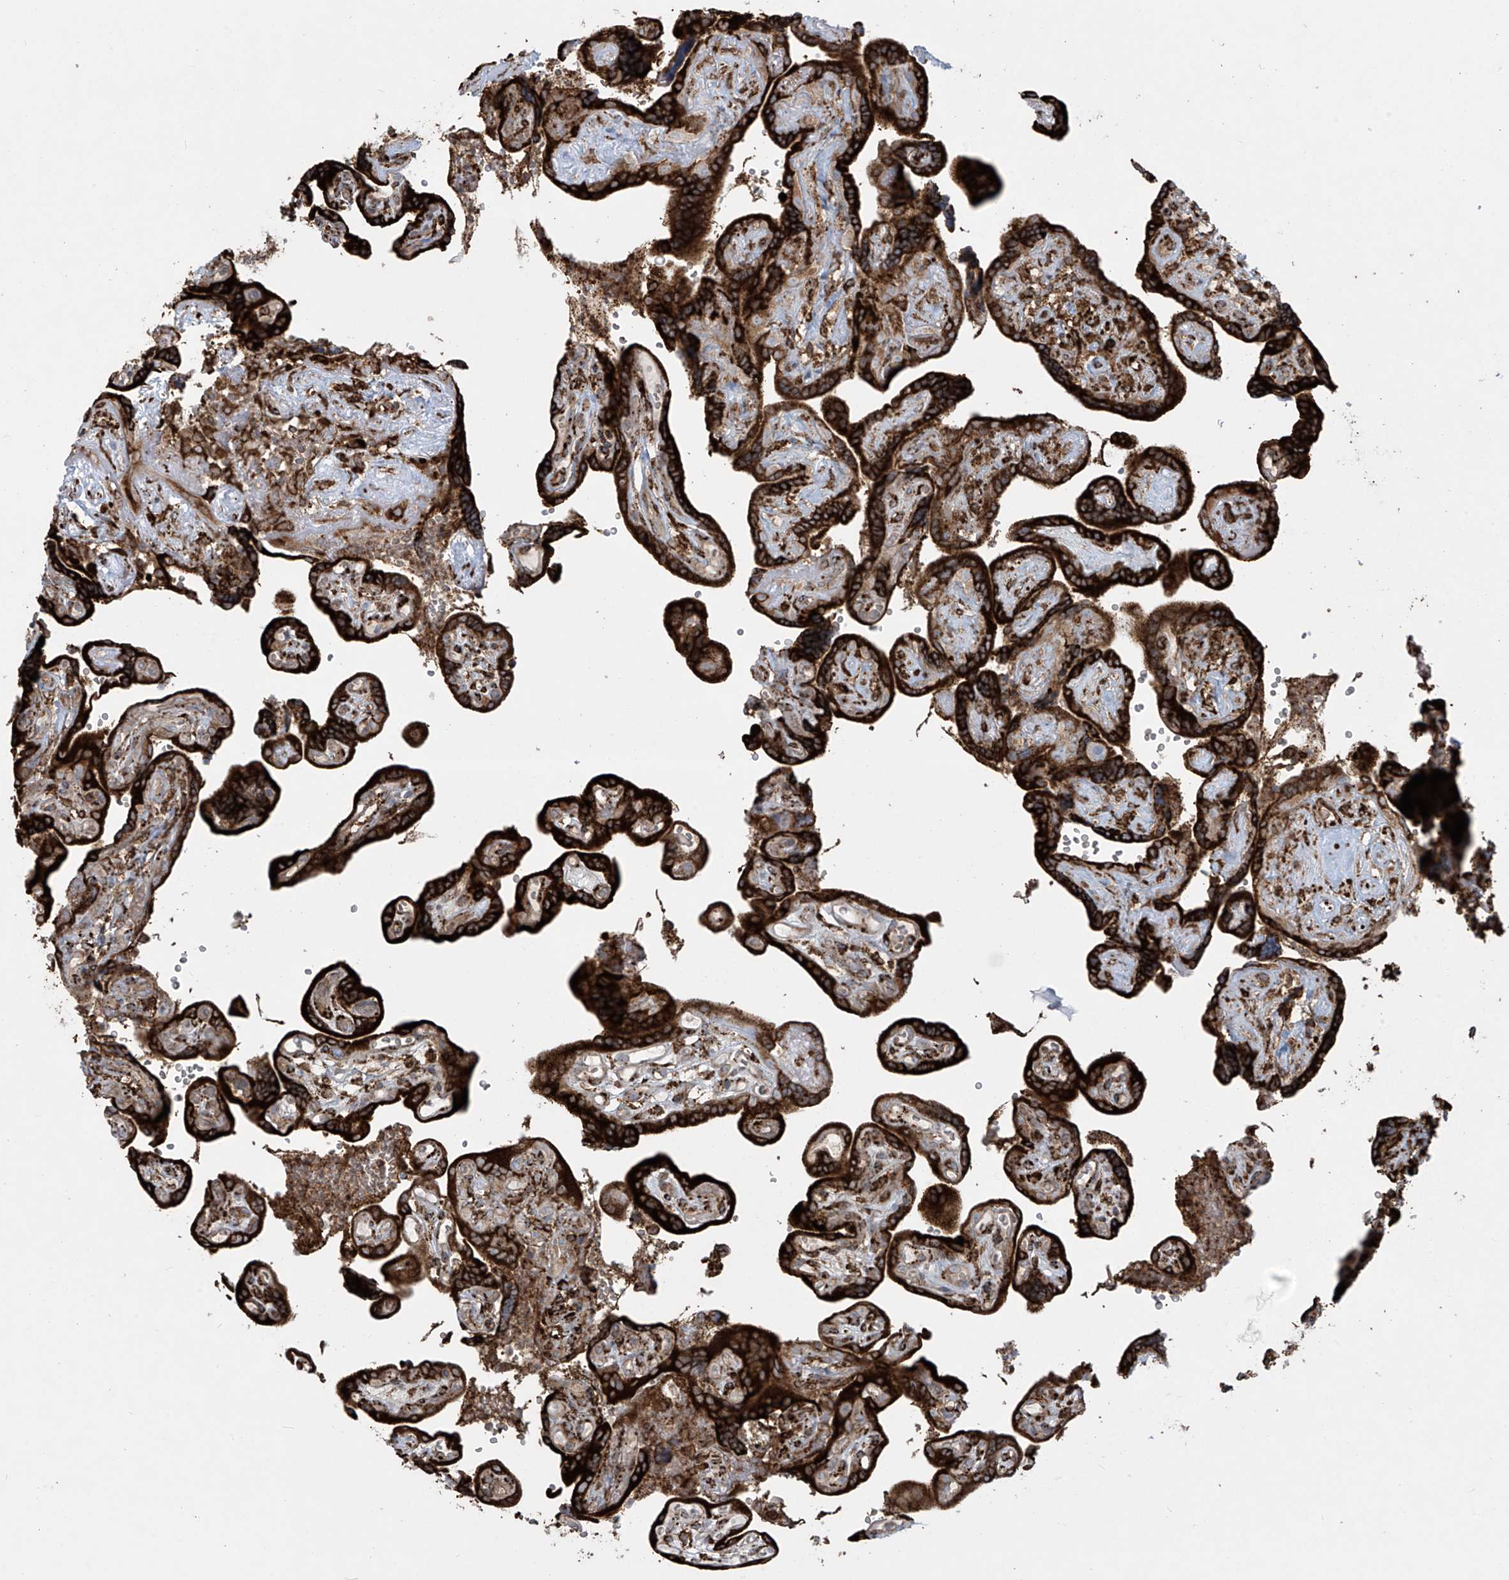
{"staining": {"intensity": "strong", "quantity": ">75%", "location": "cytoplasmic/membranous"}, "tissue": "placenta", "cell_type": "Decidual cells", "image_type": "normal", "snomed": [{"axis": "morphology", "description": "Normal tissue, NOS"}, {"axis": "topography", "description": "Placenta"}], "caption": "Protein positivity by immunohistochemistry shows strong cytoplasmic/membranous staining in about >75% of decidual cells in normal placenta. The protein is stained brown, and the nuclei are stained in blue (DAB (3,3'-diaminobenzidine) IHC with brightfield microscopy, high magnification).", "gene": "MX1", "patient": {"sex": "female", "age": 30}}